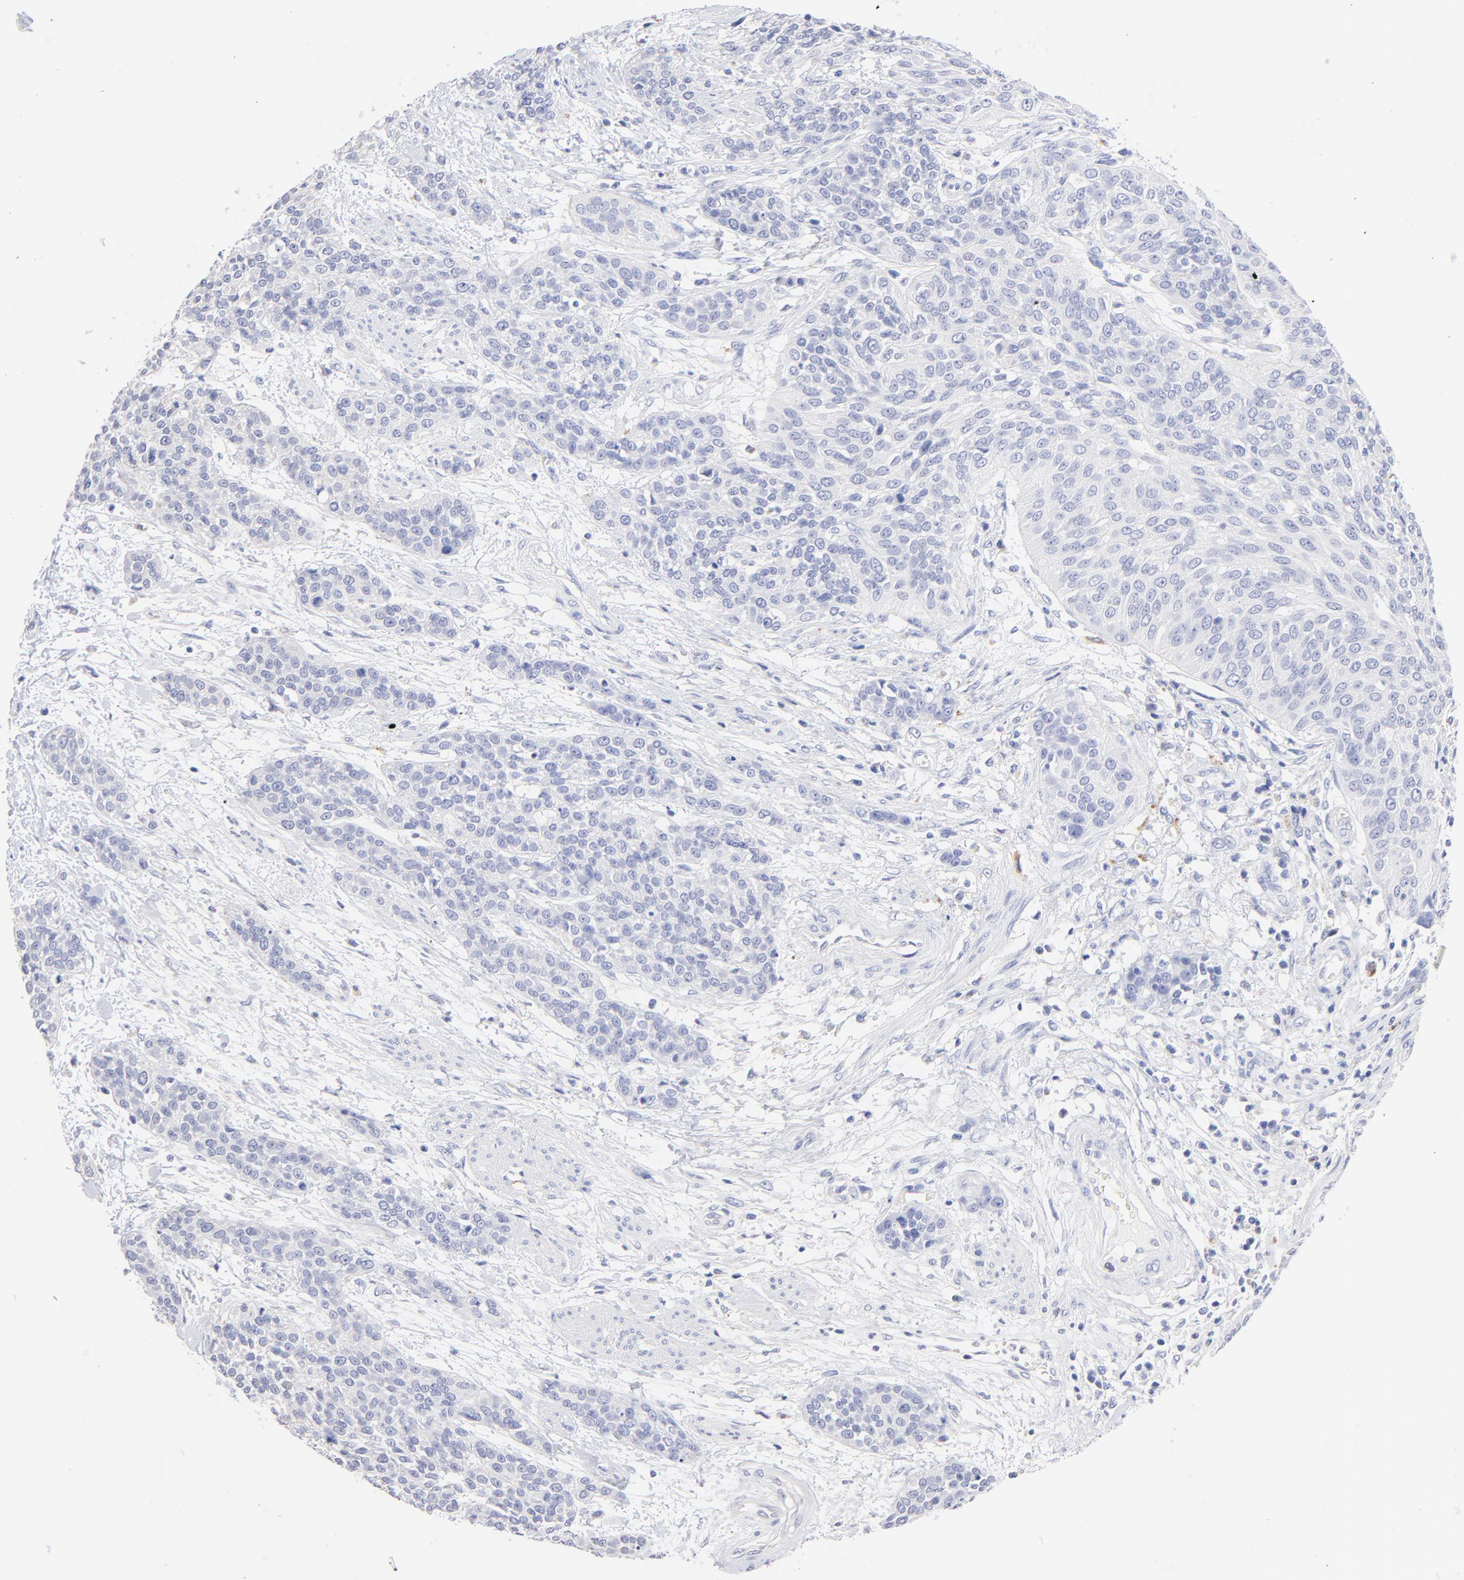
{"staining": {"intensity": "negative", "quantity": "none", "location": "none"}, "tissue": "urothelial cancer", "cell_type": "Tumor cells", "image_type": "cancer", "snomed": [{"axis": "morphology", "description": "Urothelial carcinoma, High grade"}, {"axis": "topography", "description": "Urinary bladder"}], "caption": "A high-resolution photomicrograph shows immunohistochemistry staining of urothelial carcinoma (high-grade), which exhibits no significant expression in tumor cells.", "gene": "CFAP57", "patient": {"sex": "male", "age": 56}}